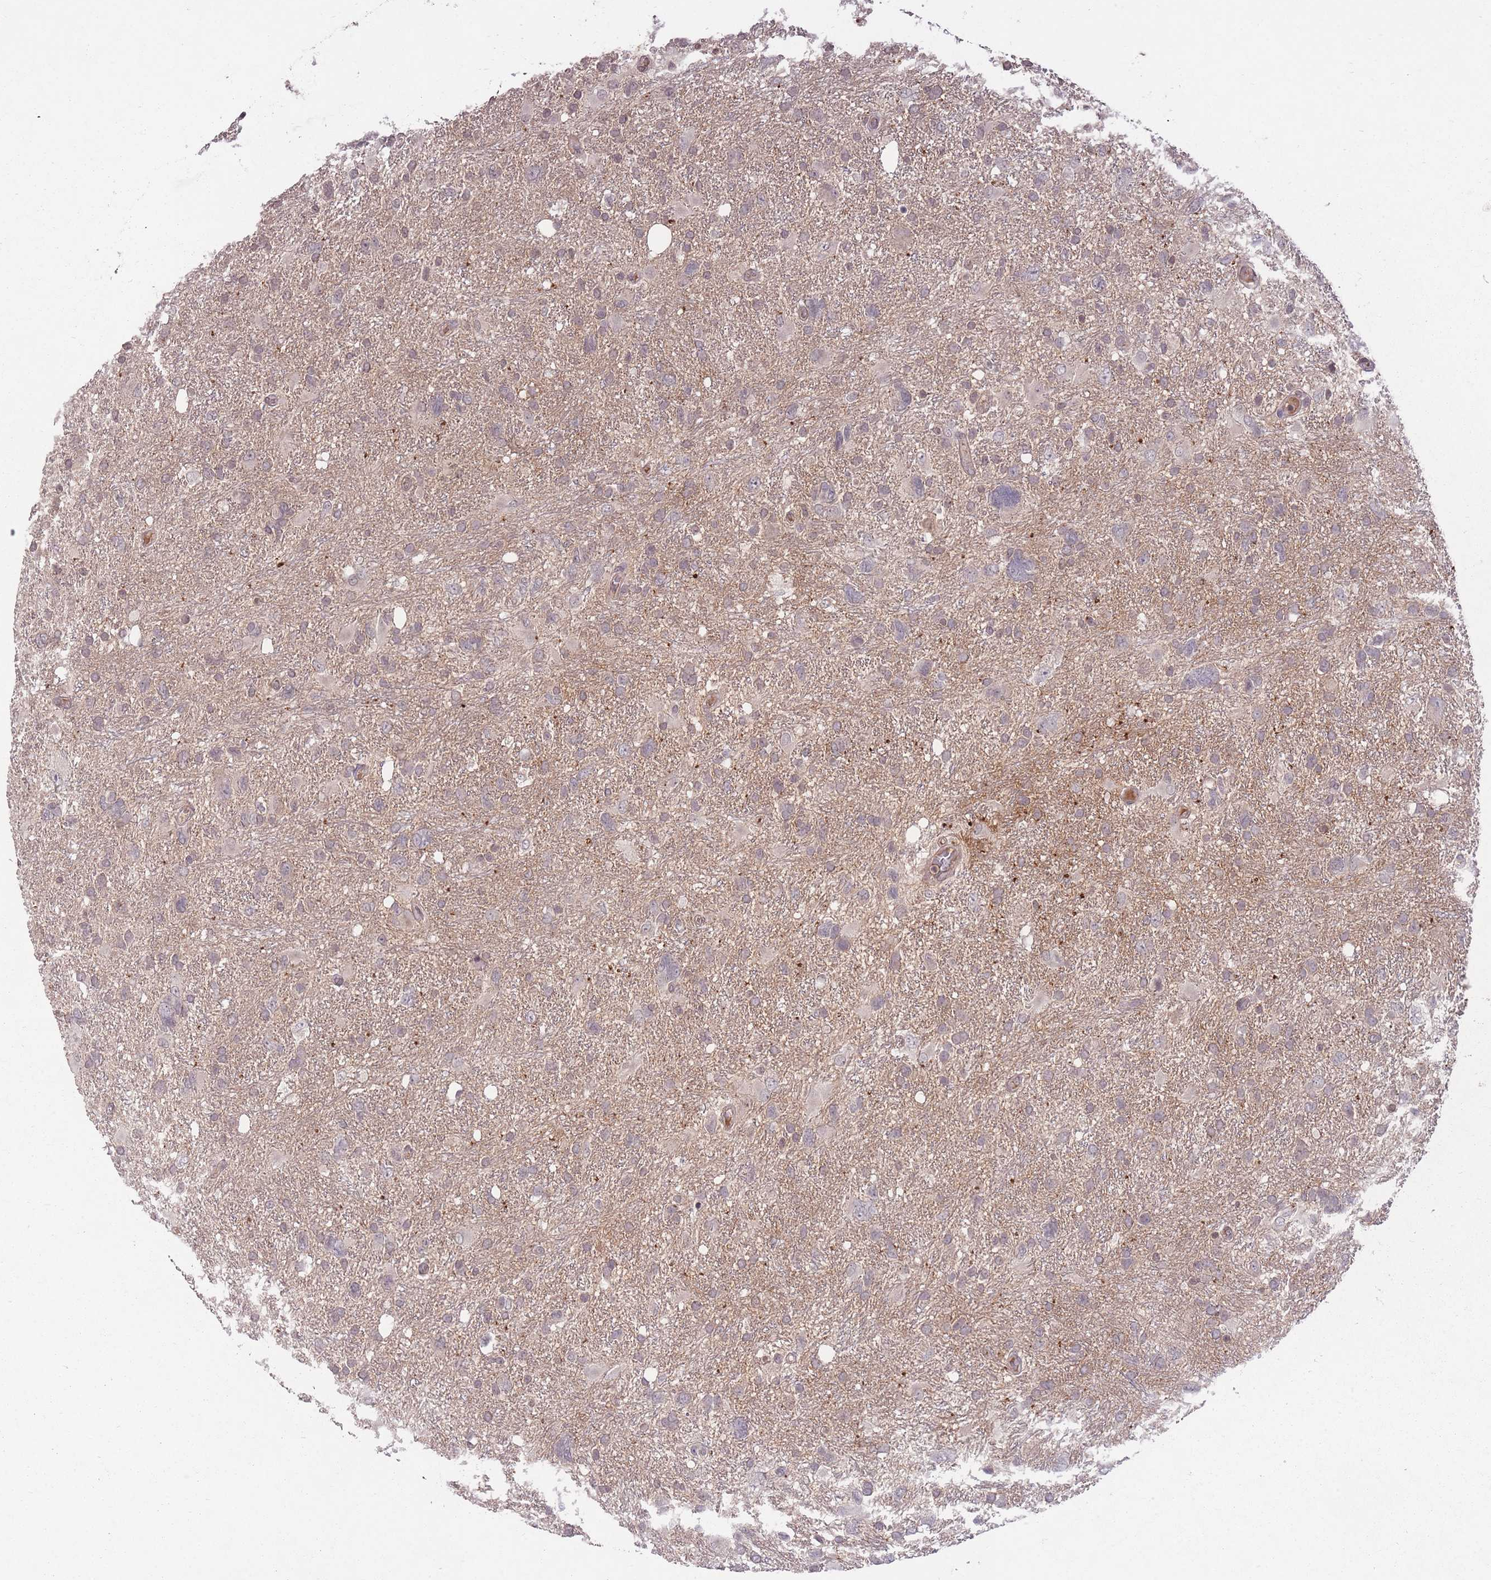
{"staining": {"intensity": "negative", "quantity": "none", "location": "none"}, "tissue": "glioma", "cell_type": "Tumor cells", "image_type": "cancer", "snomed": [{"axis": "morphology", "description": "Glioma, malignant, High grade"}, {"axis": "topography", "description": "Brain"}], "caption": "IHC of human glioma reveals no positivity in tumor cells.", "gene": "ADCYAP1R1", "patient": {"sex": "male", "age": 61}}